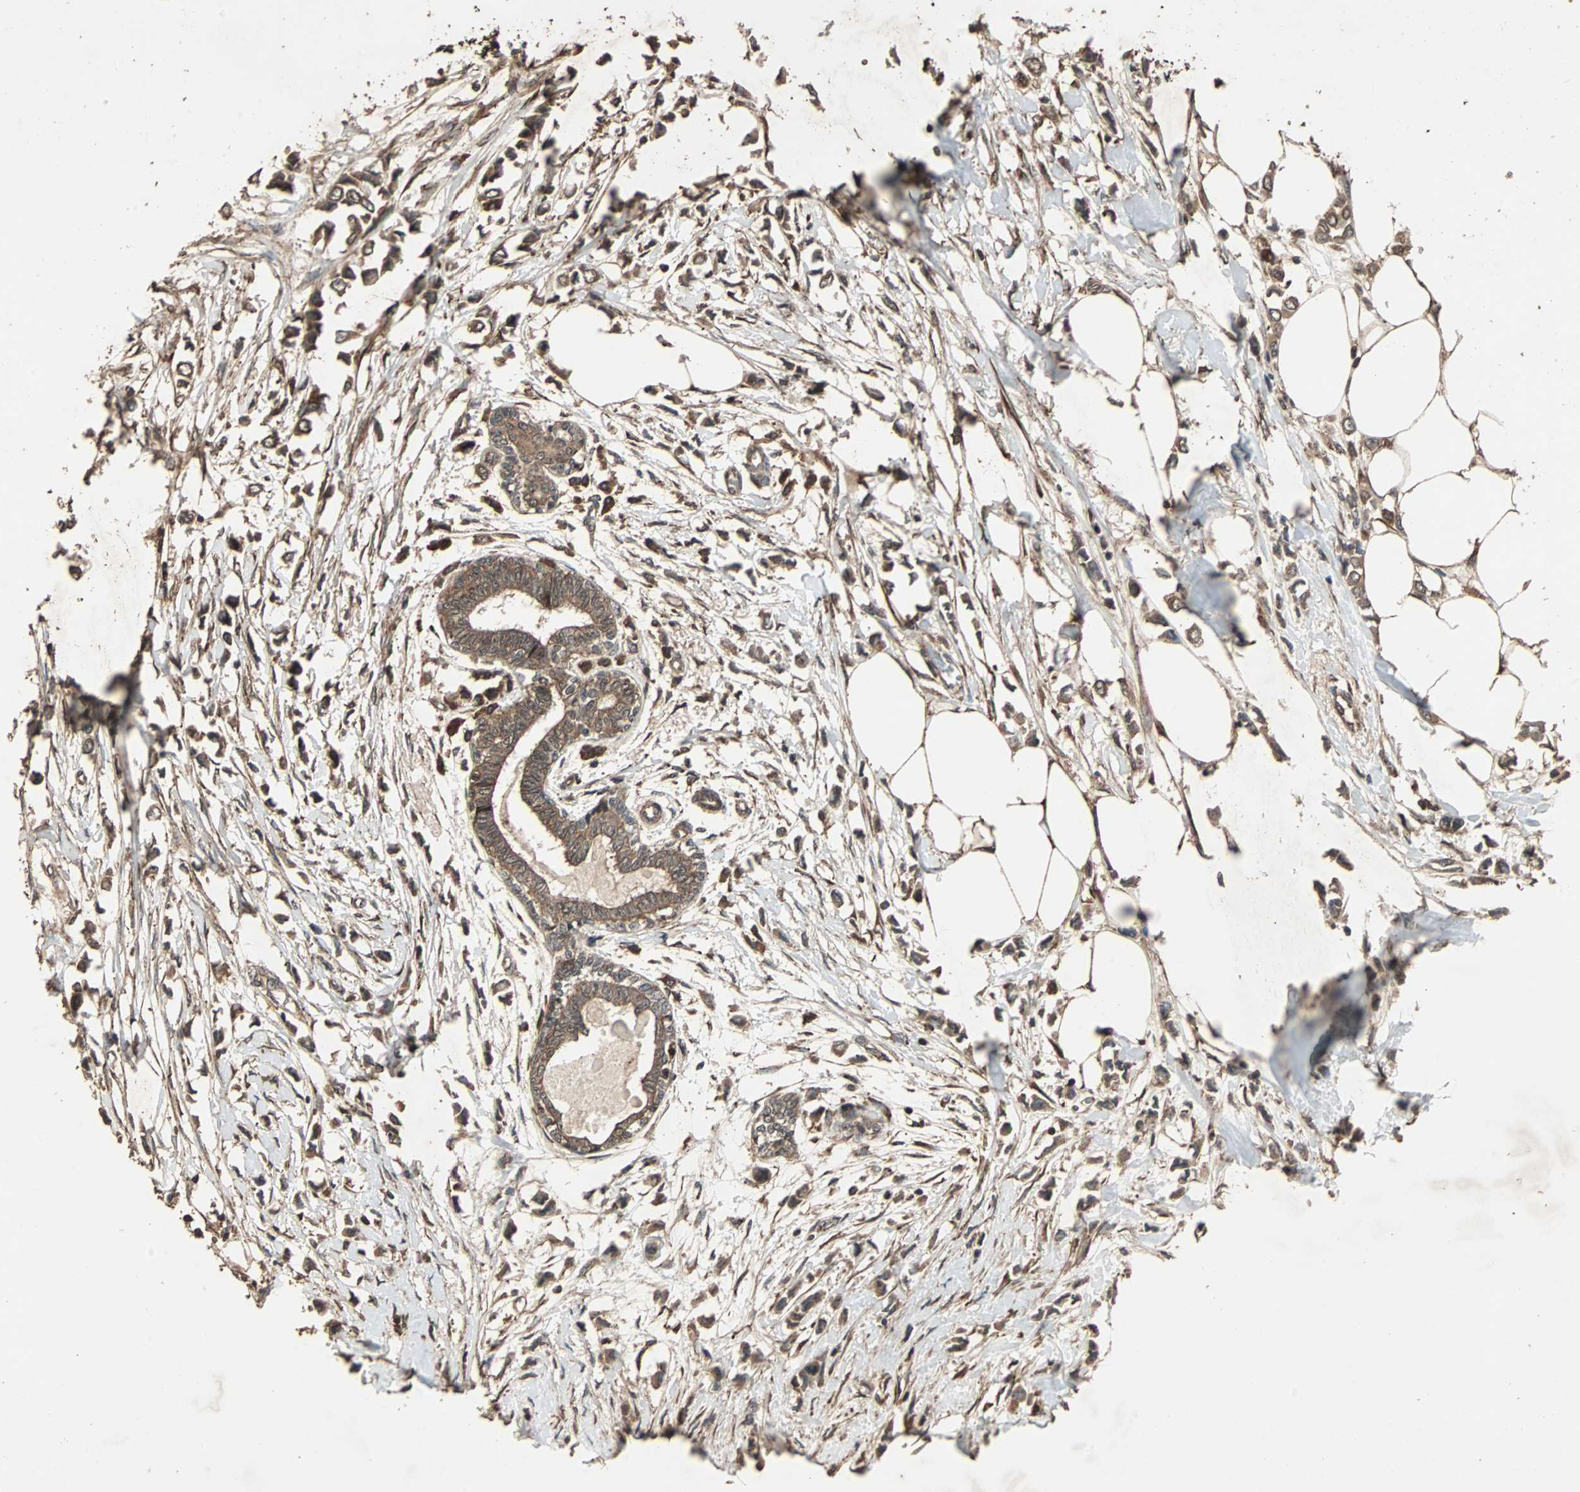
{"staining": {"intensity": "moderate", "quantity": ">75%", "location": "cytoplasmic/membranous"}, "tissue": "breast cancer", "cell_type": "Tumor cells", "image_type": "cancer", "snomed": [{"axis": "morphology", "description": "Lobular carcinoma"}, {"axis": "topography", "description": "Breast"}], "caption": "Immunohistochemical staining of human breast cancer (lobular carcinoma) displays moderate cytoplasmic/membranous protein staining in about >75% of tumor cells. The staining was performed using DAB (3,3'-diaminobenzidine), with brown indicating positive protein expression. Nuclei are stained blue with hematoxylin.", "gene": "LAMTOR5", "patient": {"sex": "female", "age": 51}}